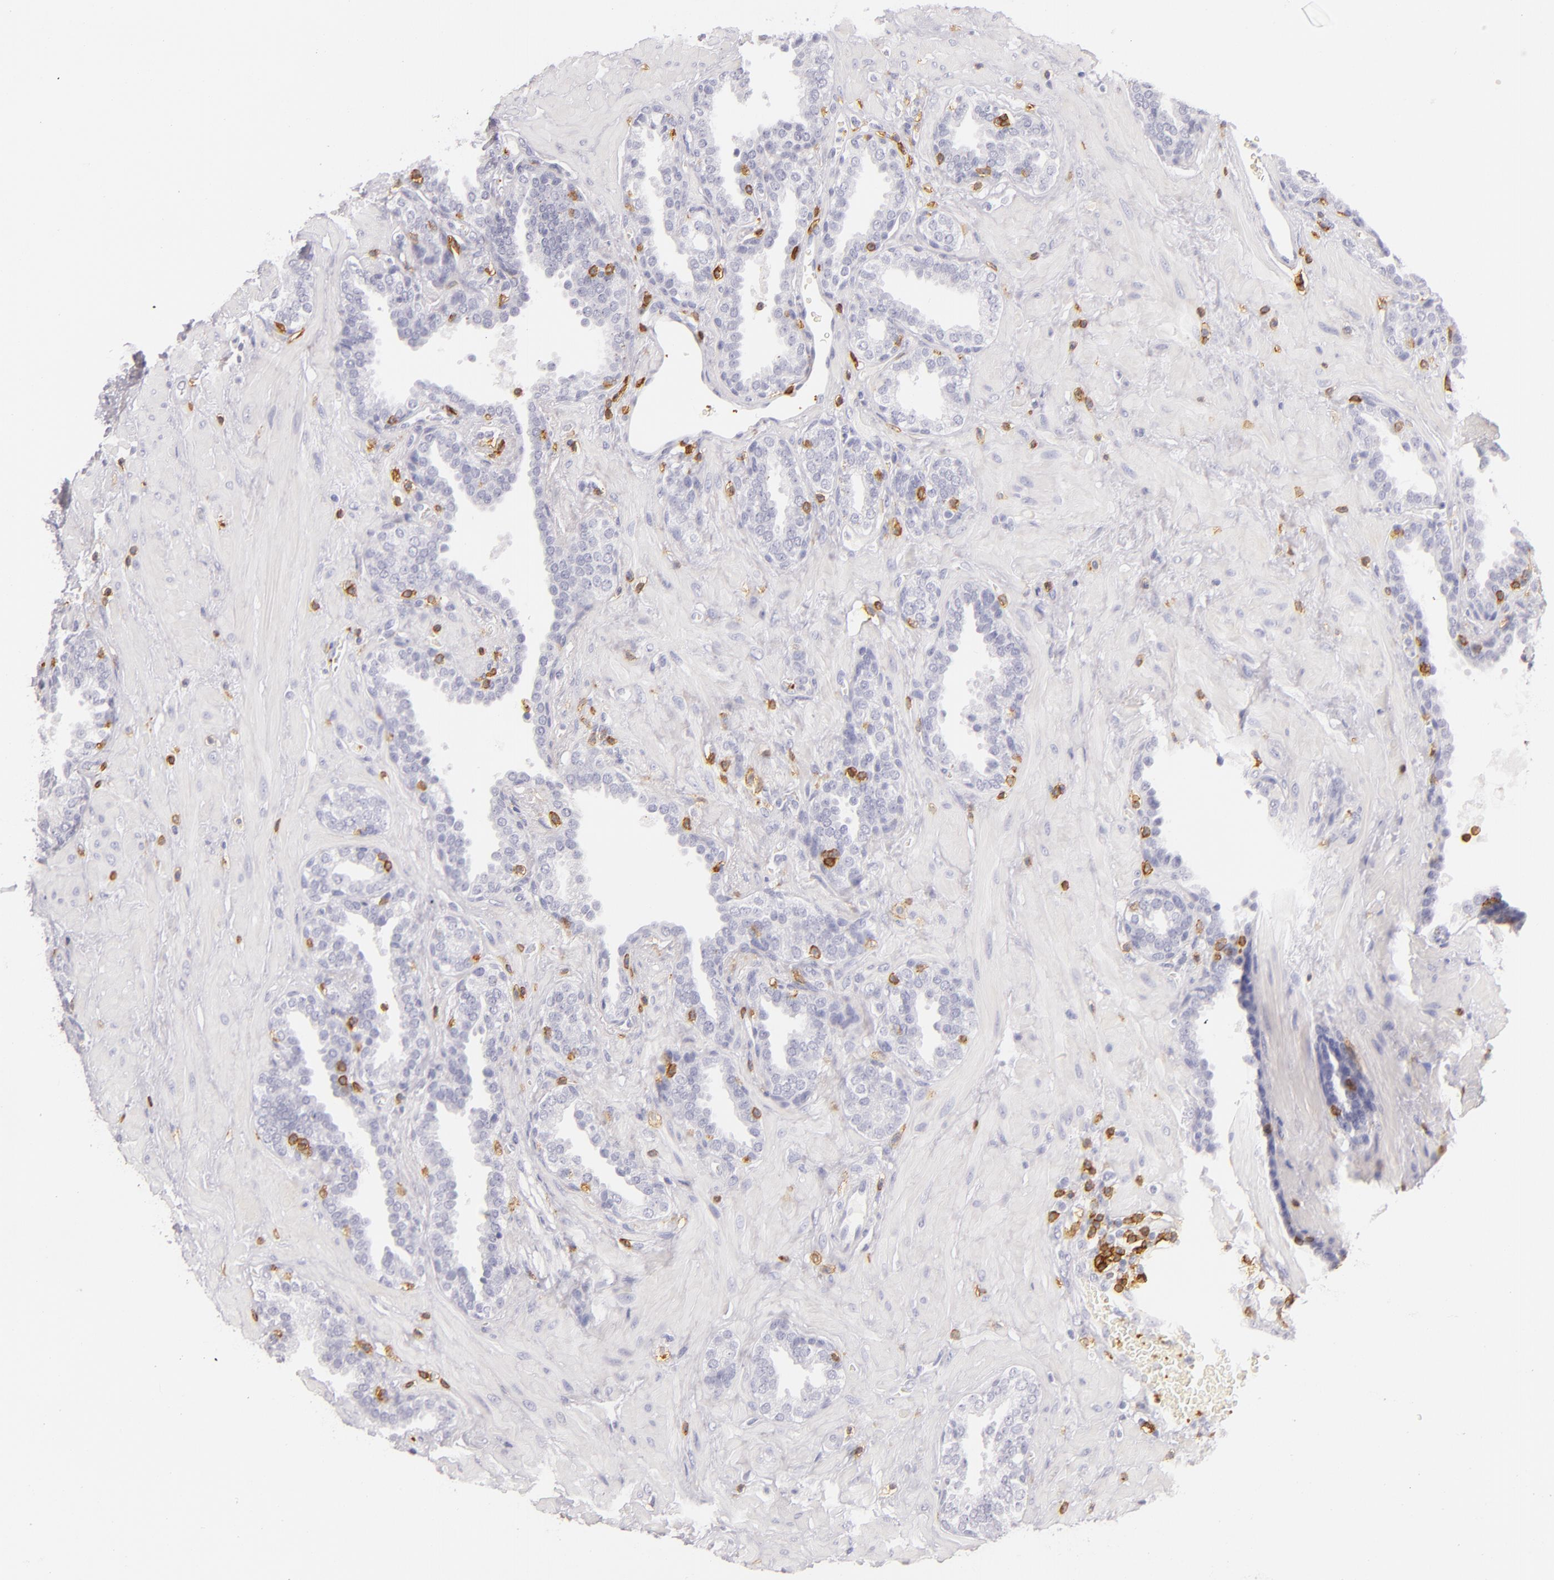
{"staining": {"intensity": "negative", "quantity": "none", "location": "none"}, "tissue": "prostate", "cell_type": "Glandular cells", "image_type": "normal", "snomed": [{"axis": "morphology", "description": "Normal tissue, NOS"}, {"axis": "topography", "description": "Prostate"}], "caption": "IHC micrograph of normal prostate stained for a protein (brown), which displays no expression in glandular cells. Brightfield microscopy of immunohistochemistry stained with DAB (3,3'-diaminobenzidine) (brown) and hematoxylin (blue), captured at high magnification.", "gene": "LAT", "patient": {"sex": "male", "age": 51}}